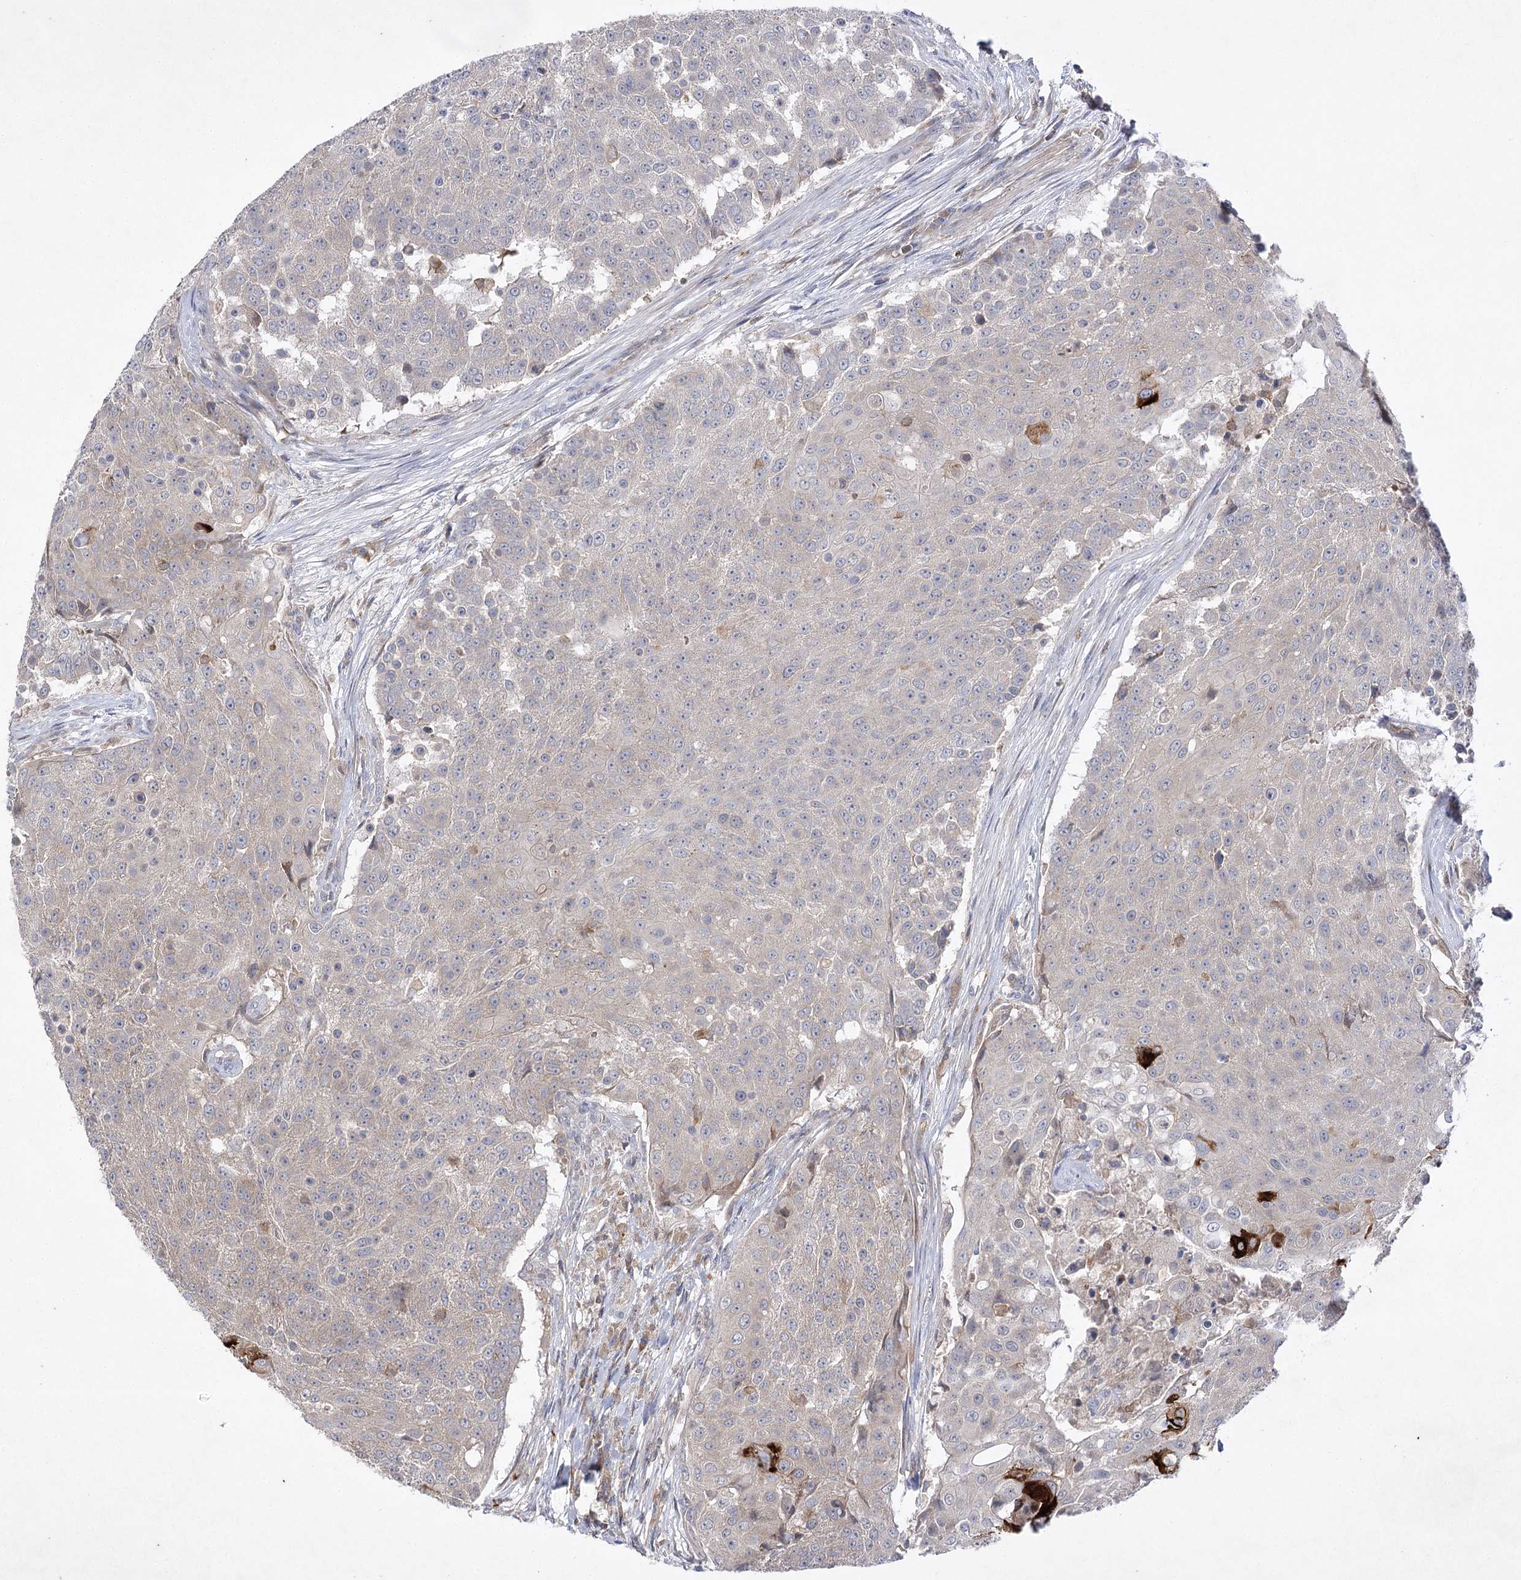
{"staining": {"intensity": "weak", "quantity": "<25%", "location": "cytoplasmic/membranous"}, "tissue": "urothelial cancer", "cell_type": "Tumor cells", "image_type": "cancer", "snomed": [{"axis": "morphology", "description": "Urothelial carcinoma, High grade"}, {"axis": "topography", "description": "Urinary bladder"}], "caption": "Immunohistochemical staining of high-grade urothelial carcinoma exhibits no significant positivity in tumor cells.", "gene": "BCR", "patient": {"sex": "female", "age": 63}}